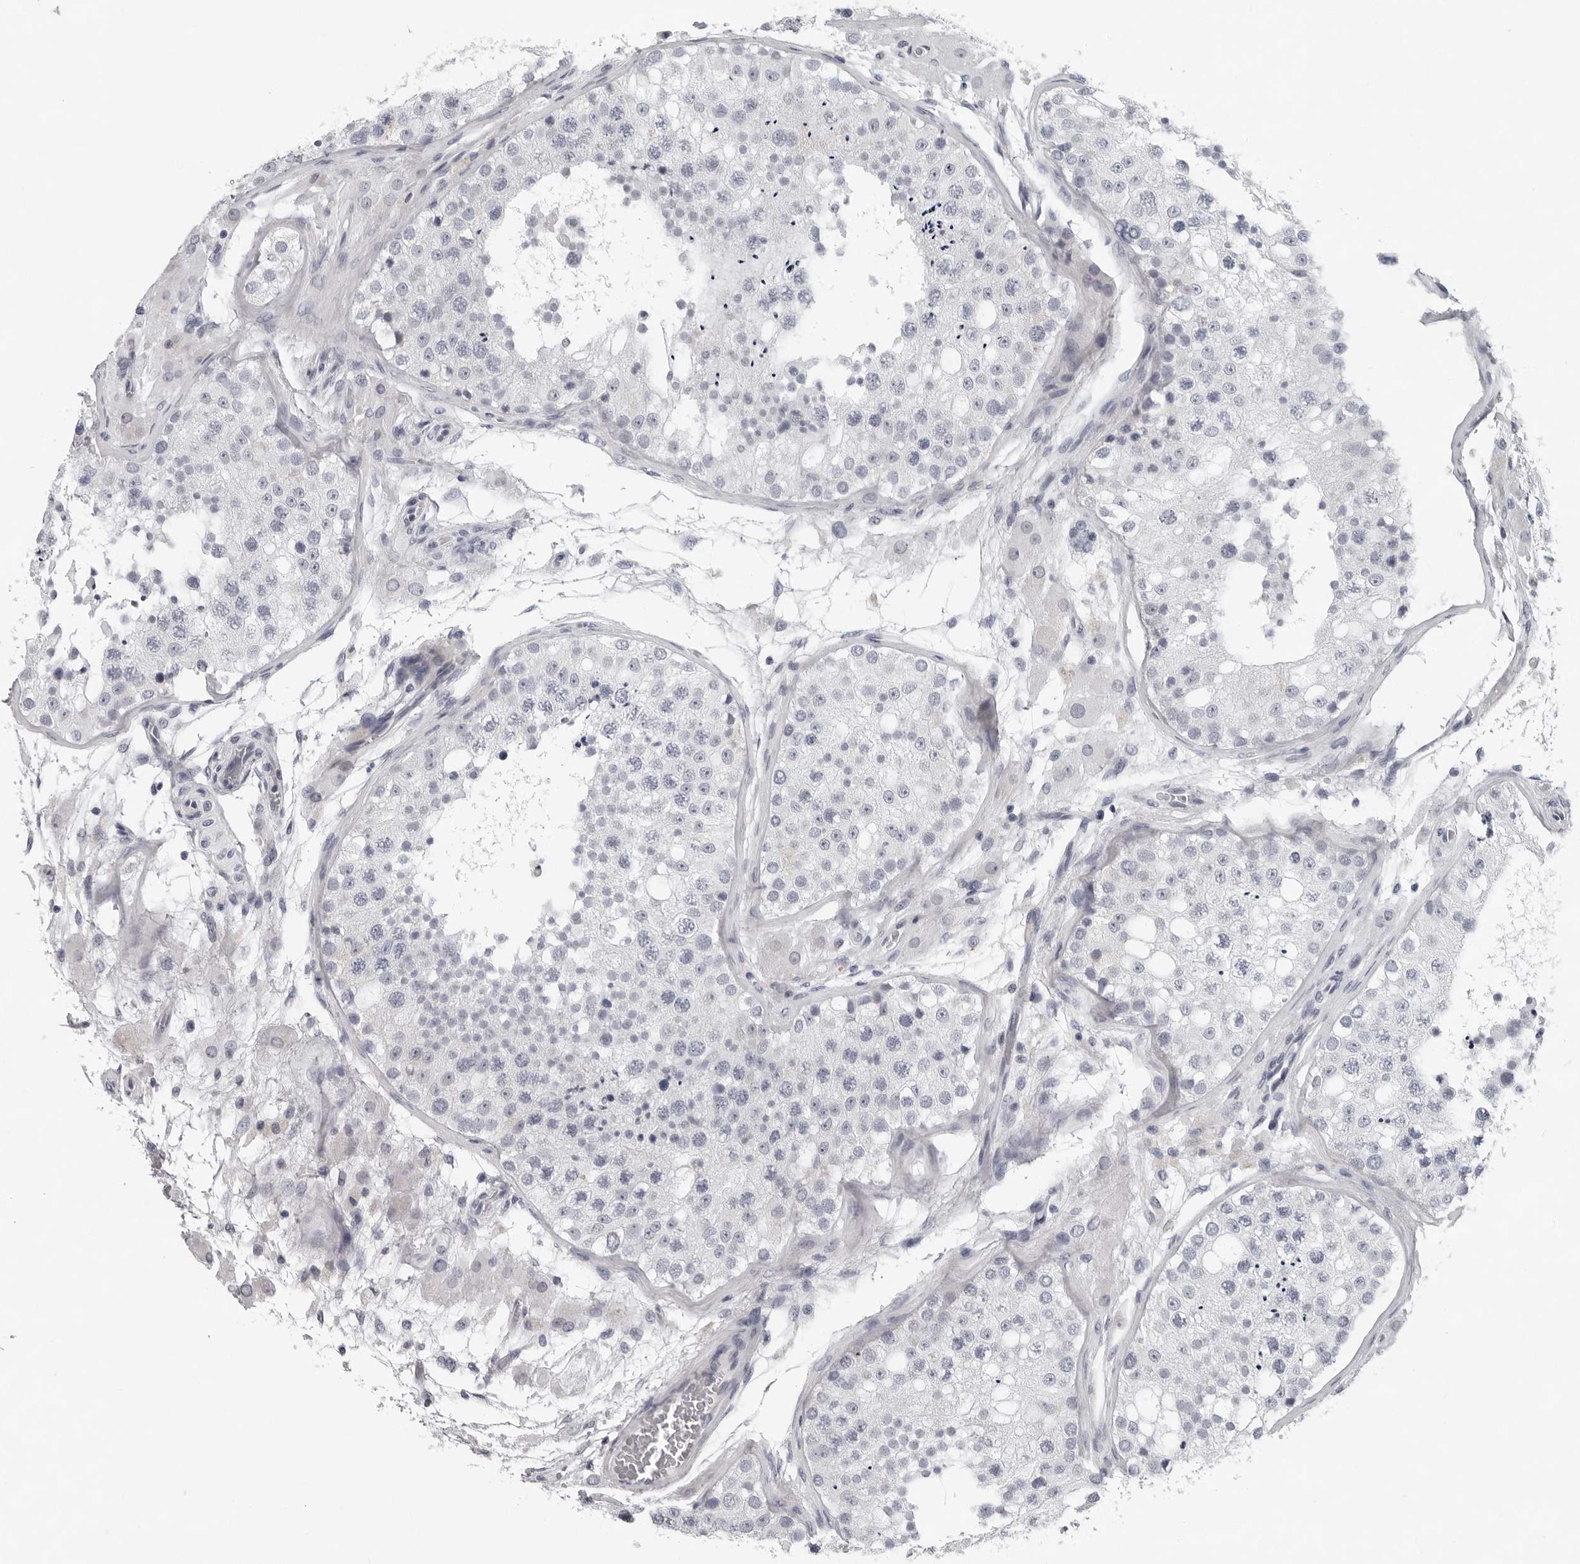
{"staining": {"intensity": "negative", "quantity": "none", "location": "none"}, "tissue": "testis", "cell_type": "Cells in seminiferous ducts", "image_type": "normal", "snomed": [{"axis": "morphology", "description": "Normal tissue, NOS"}, {"axis": "topography", "description": "Testis"}], "caption": "Histopathology image shows no significant protein expression in cells in seminiferous ducts of normal testis.", "gene": "CCDC28B", "patient": {"sex": "male", "age": 26}}